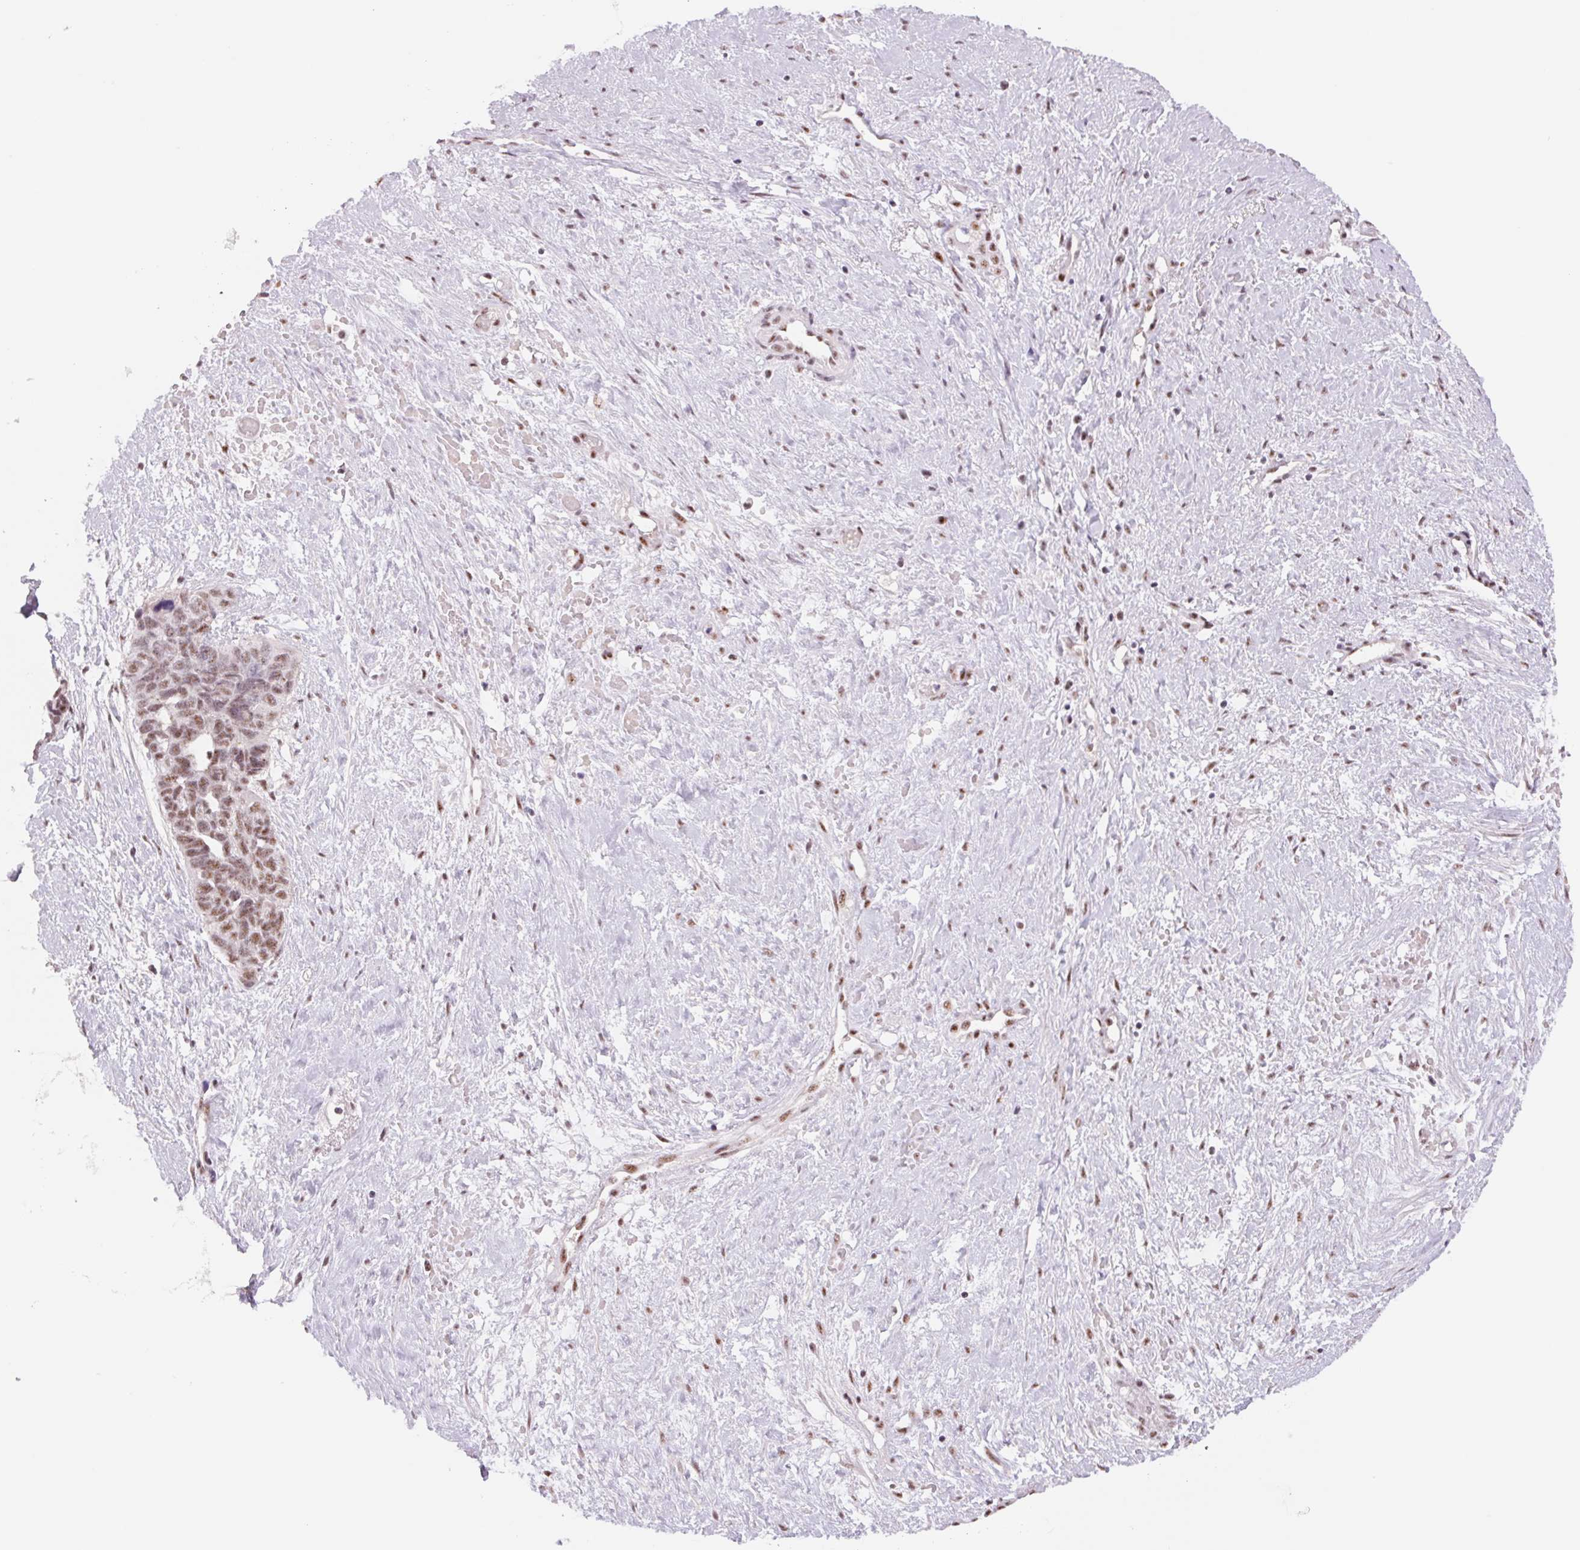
{"staining": {"intensity": "moderate", "quantity": ">75%", "location": "nuclear"}, "tissue": "ovarian cancer", "cell_type": "Tumor cells", "image_type": "cancer", "snomed": [{"axis": "morphology", "description": "Cystadenocarcinoma, serous, NOS"}, {"axis": "topography", "description": "Ovary"}], "caption": "Immunohistochemistry staining of ovarian serous cystadenocarcinoma, which exhibits medium levels of moderate nuclear positivity in approximately >75% of tumor cells indicating moderate nuclear protein expression. The staining was performed using DAB (brown) for protein detection and nuclei were counterstained in hematoxylin (blue).", "gene": "ZC3H14", "patient": {"sex": "female", "age": 69}}